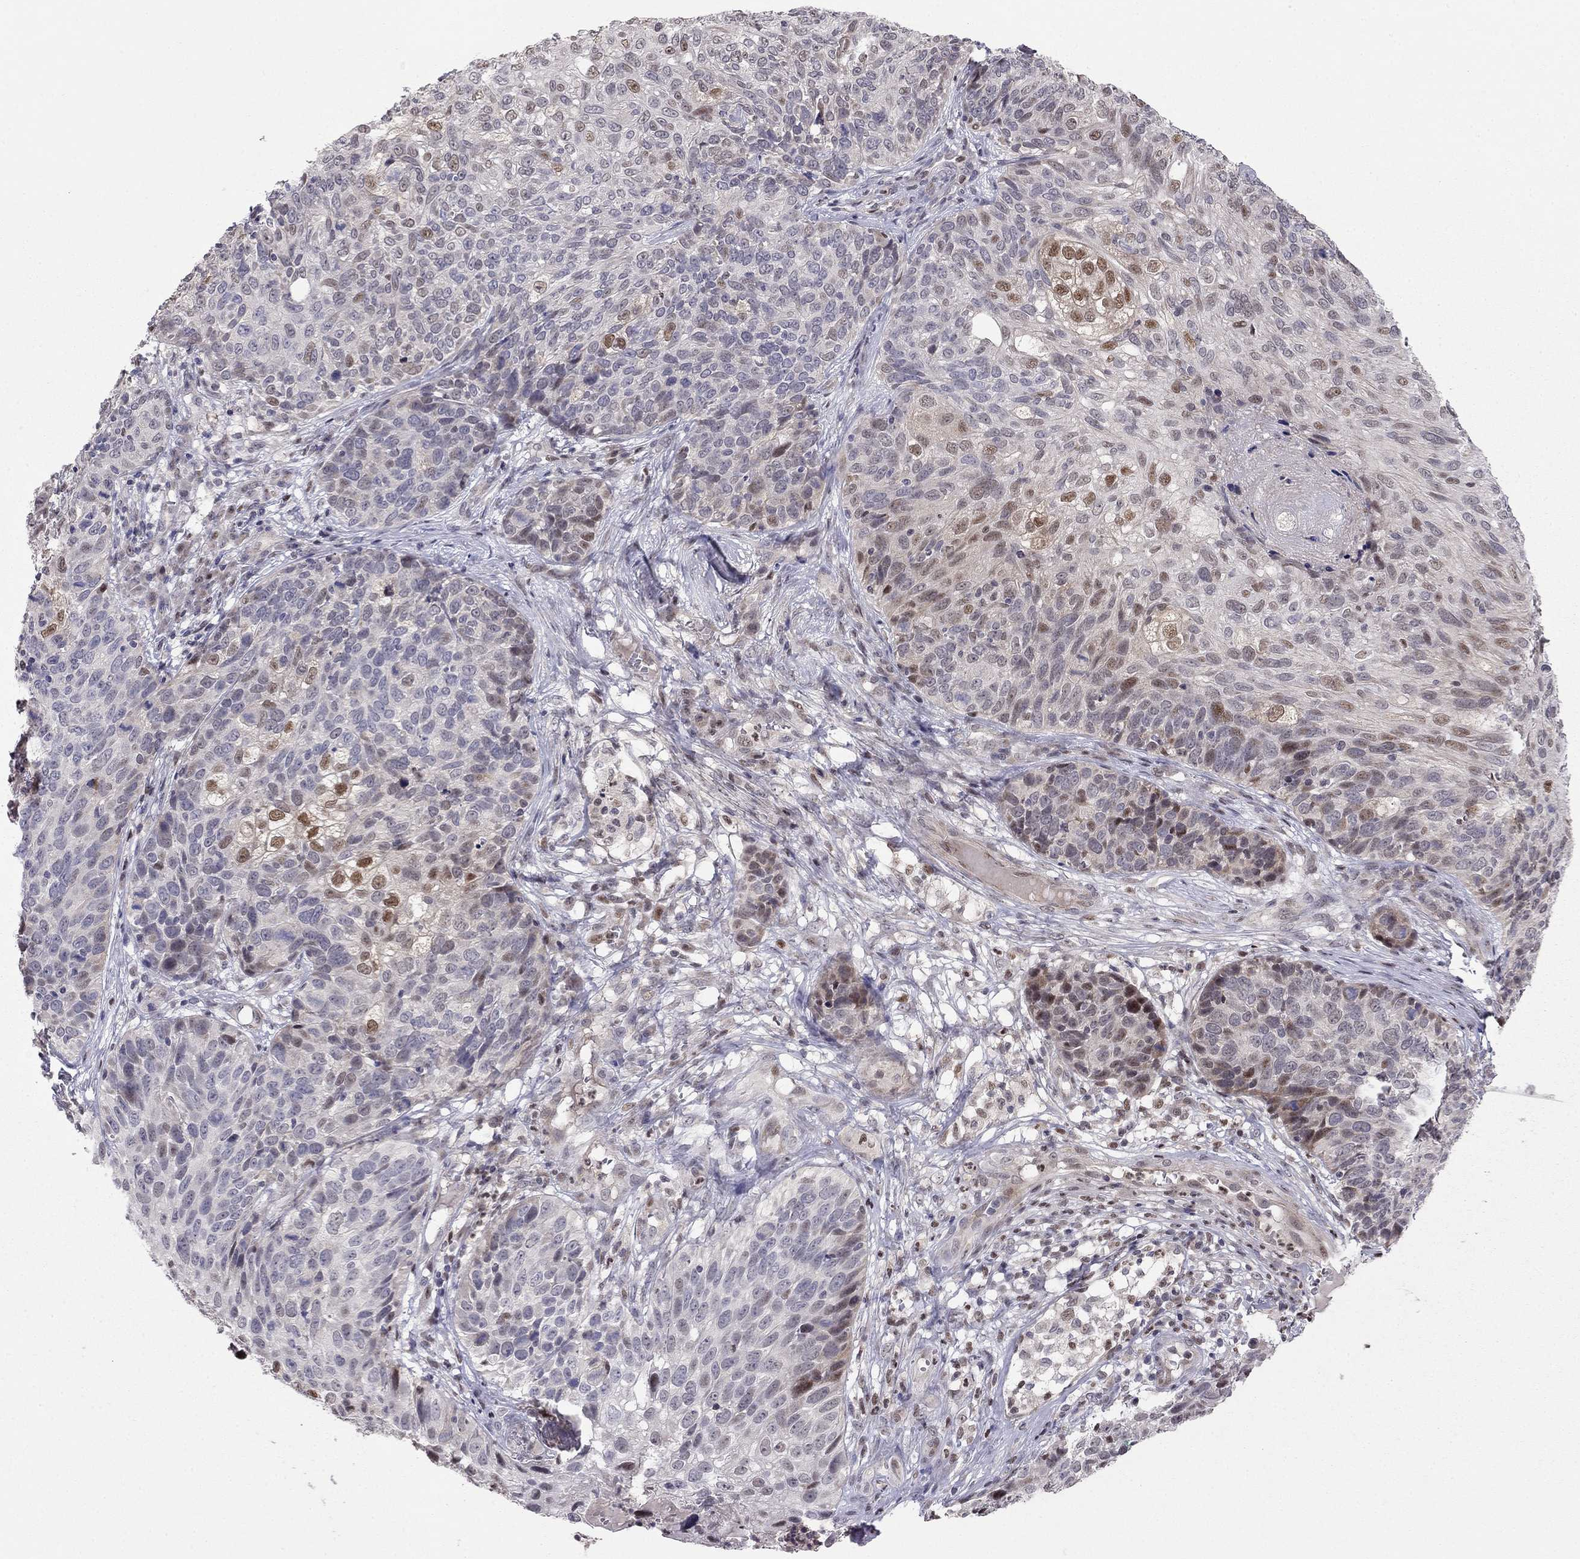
{"staining": {"intensity": "moderate", "quantity": "<25%", "location": "nuclear"}, "tissue": "skin cancer", "cell_type": "Tumor cells", "image_type": "cancer", "snomed": [{"axis": "morphology", "description": "Squamous cell carcinoma, NOS"}, {"axis": "topography", "description": "Skin"}], "caption": "IHC micrograph of neoplastic tissue: skin squamous cell carcinoma stained using immunohistochemistry (IHC) shows low levels of moderate protein expression localized specifically in the nuclear of tumor cells, appearing as a nuclear brown color.", "gene": "LRRC39", "patient": {"sex": "male", "age": 92}}